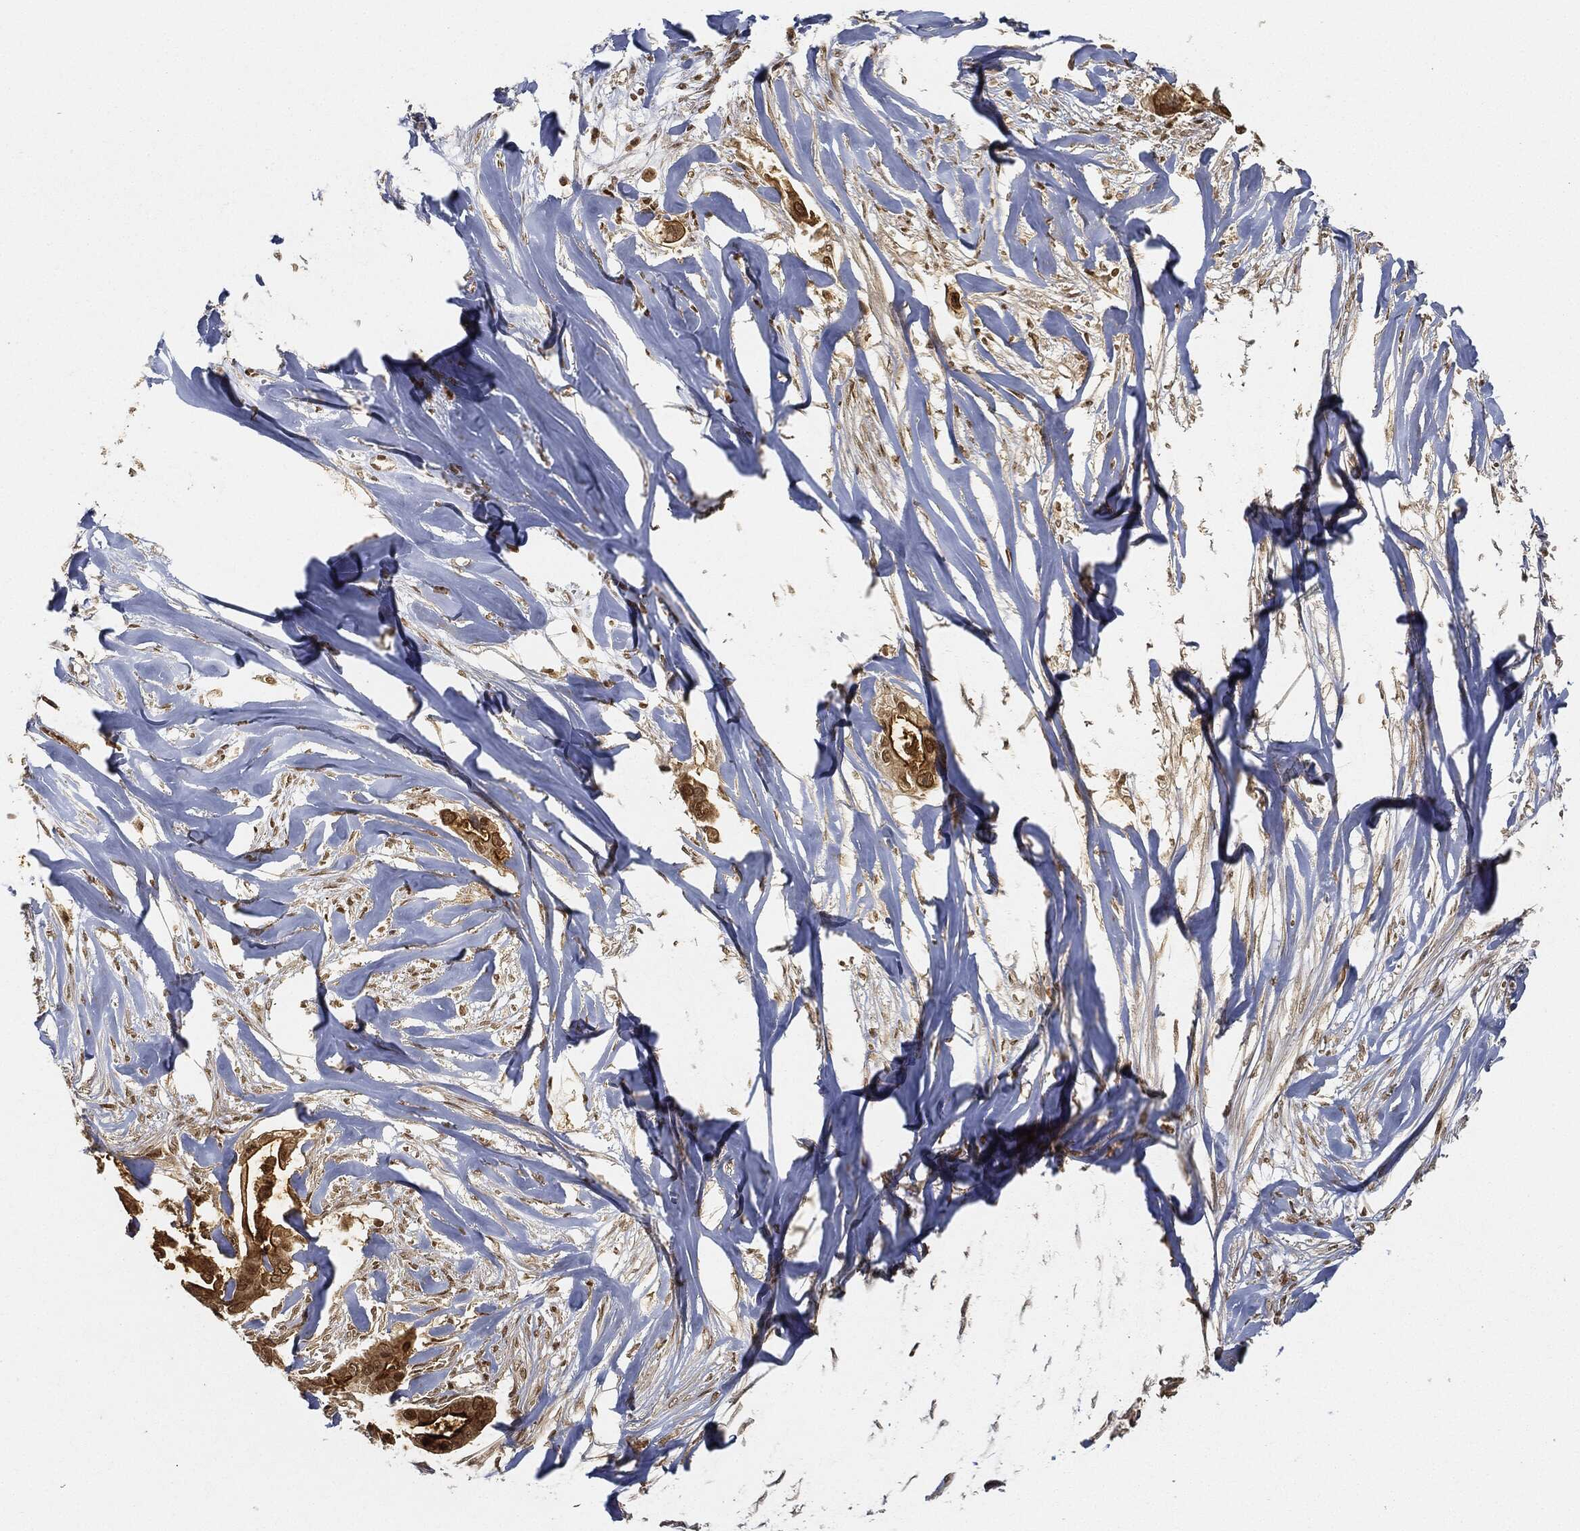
{"staining": {"intensity": "moderate", "quantity": "25%-75%", "location": "cytoplasmic/membranous,nuclear"}, "tissue": "pancreatic cancer", "cell_type": "Tumor cells", "image_type": "cancer", "snomed": [{"axis": "morphology", "description": "Adenocarcinoma, NOS"}, {"axis": "topography", "description": "Pancreas"}], "caption": "This photomicrograph demonstrates immunohistochemistry (IHC) staining of human pancreatic cancer, with medium moderate cytoplasmic/membranous and nuclear expression in about 25%-75% of tumor cells.", "gene": "CIB1", "patient": {"sex": "male", "age": 61}}